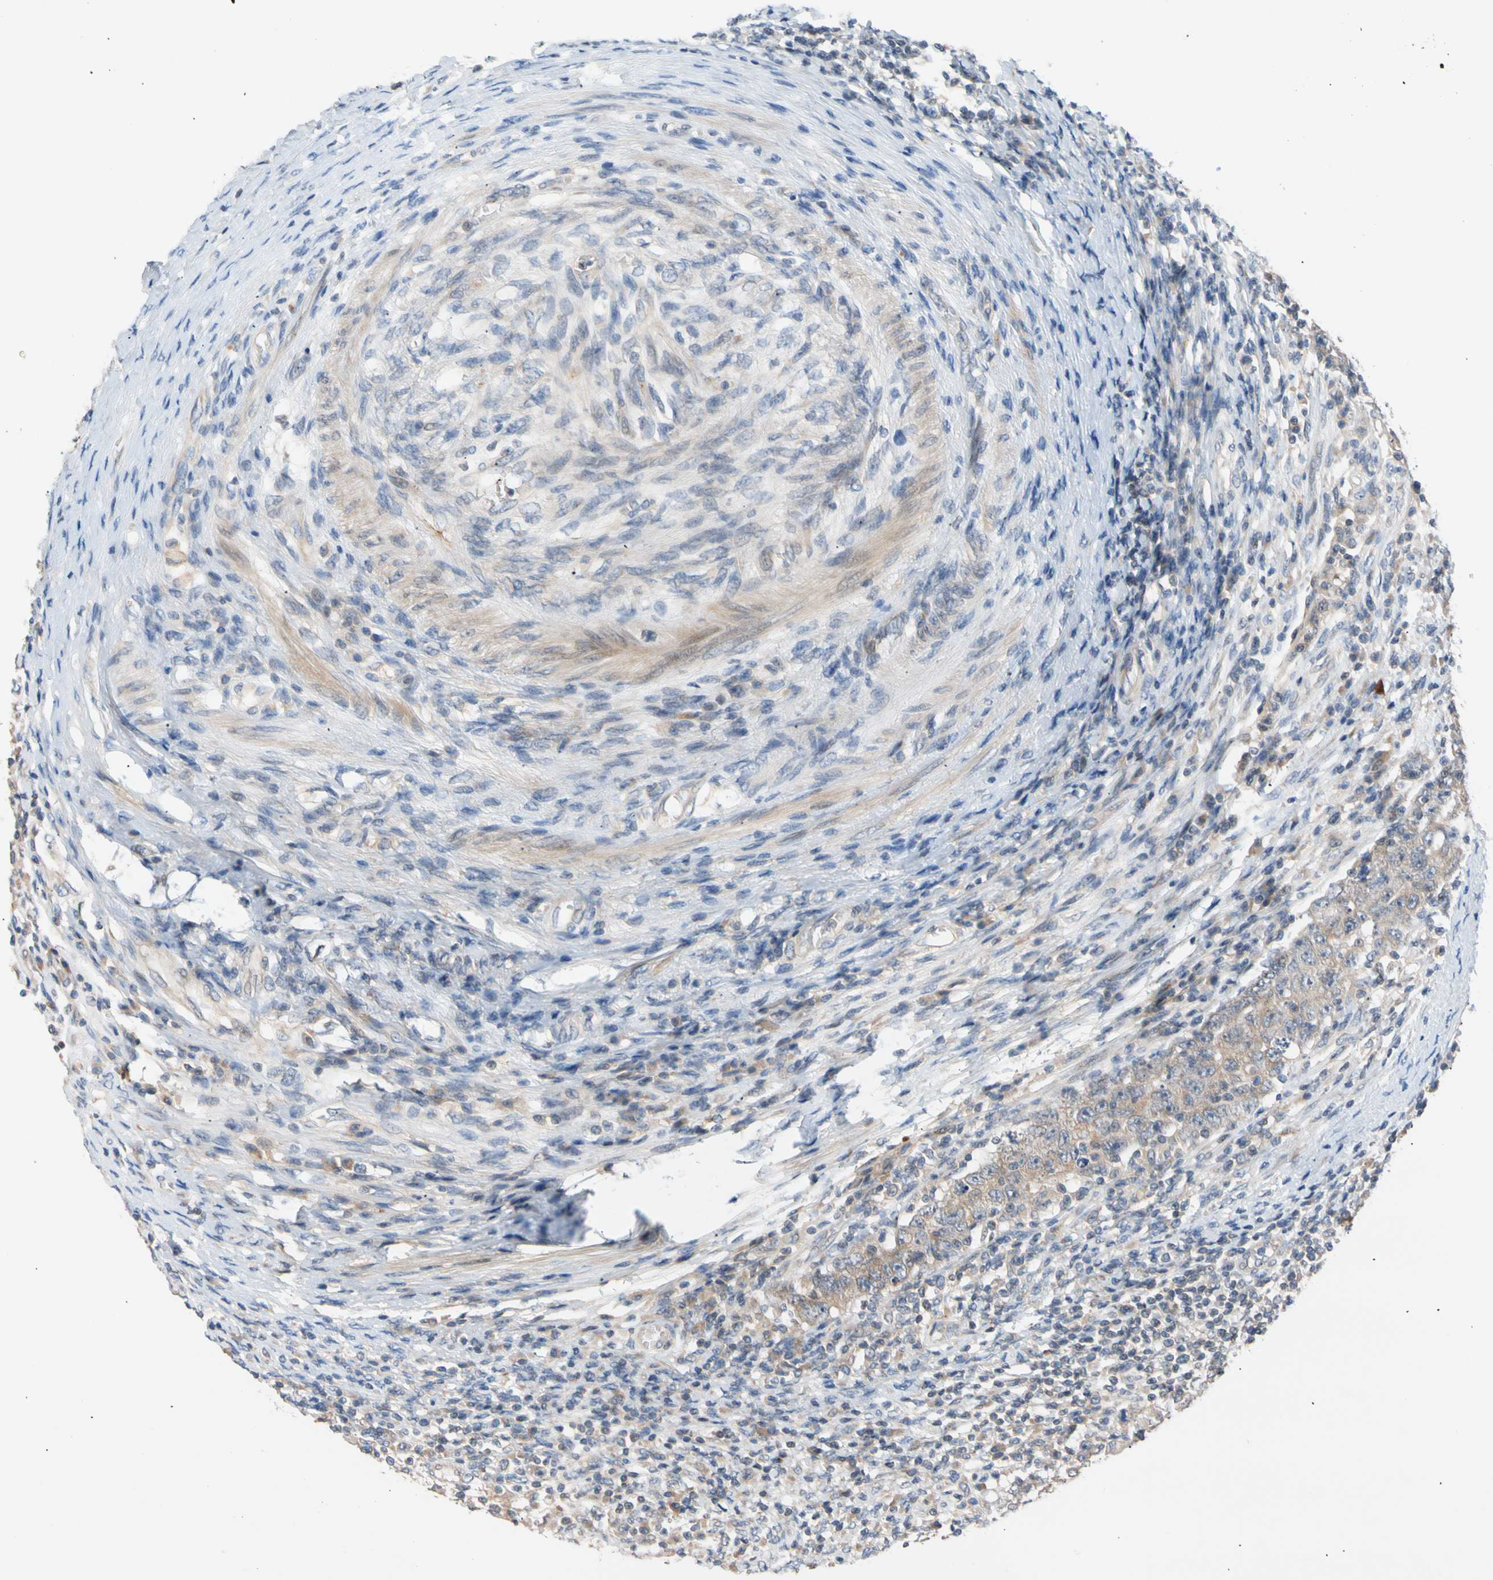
{"staining": {"intensity": "weak", "quantity": ">75%", "location": "cytoplasmic/membranous"}, "tissue": "testis cancer", "cell_type": "Tumor cells", "image_type": "cancer", "snomed": [{"axis": "morphology", "description": "Carcinoma, Embryonal, NOS"}, {"axis": "topography", "description": "Testis"}], "caption": "IHC (DAB (3,3'-diaminobenzidine)) staining of human testis cancer (embryonal carcinoma) demonstrates weak cytoplasmic/membranous protein staining in about >75% of tumor cells. The staining was performed using DAB, with brown indicating positive protein expression. Nuclei are stained blue with hematoxylin.", "gene": "CNST", "patient": {"sex": "male", "age": 26}}